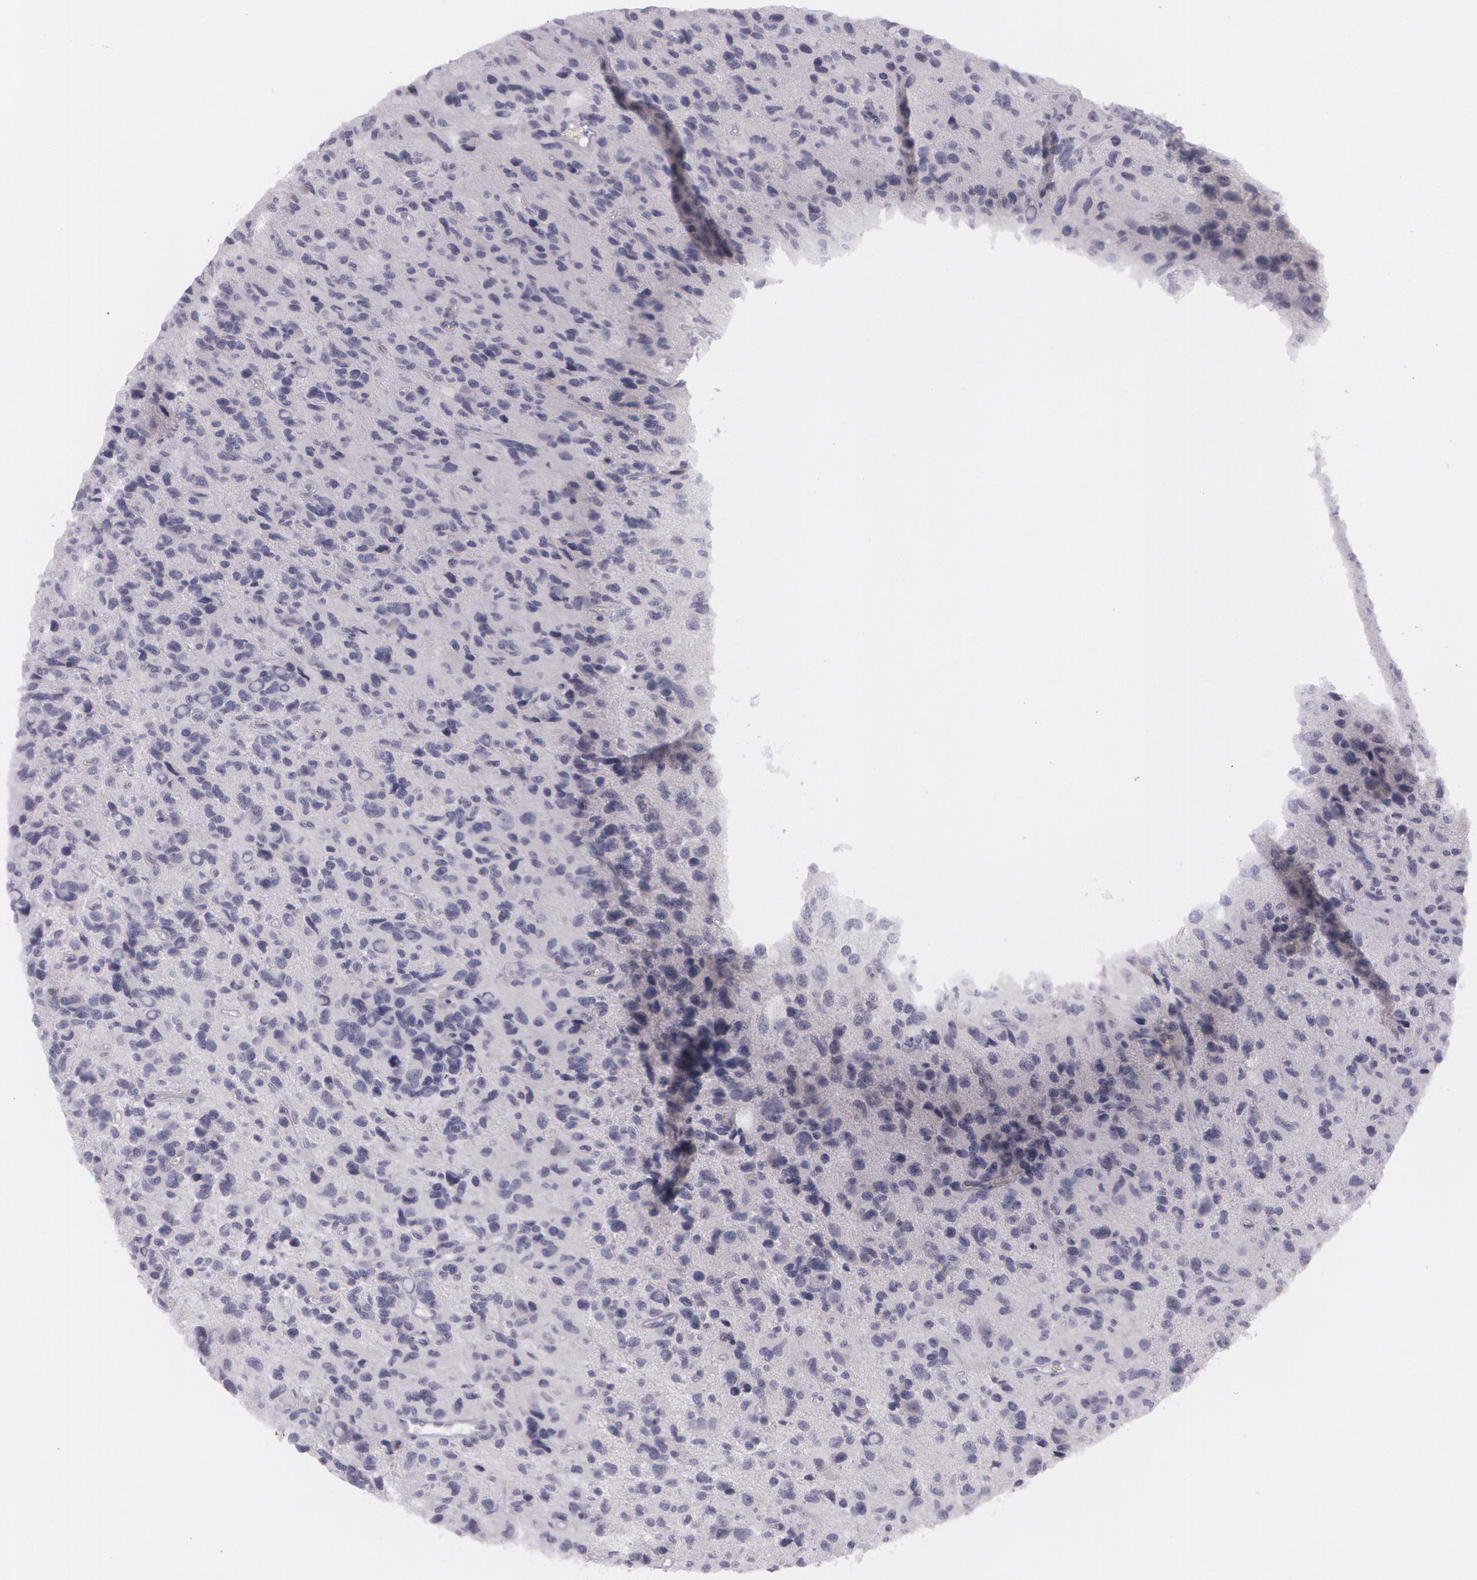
{"staining": {"intensity": "negative", "quantity": "none", "location": "none"}, "tissue": "glioma", "cell_type": "Tumor cells", "image_type": "cancer", "snomed": [{"axis": "morphology", "description": "Glioma, malignant, High grade"}, {"axis": "topography", "description": "Brain"}], "caption": "Photomicrograph shows no significant protein staining in tumor cells of glioma.", "gene": "IL1RN", "patient": {"sex": "male", "age": 77}}